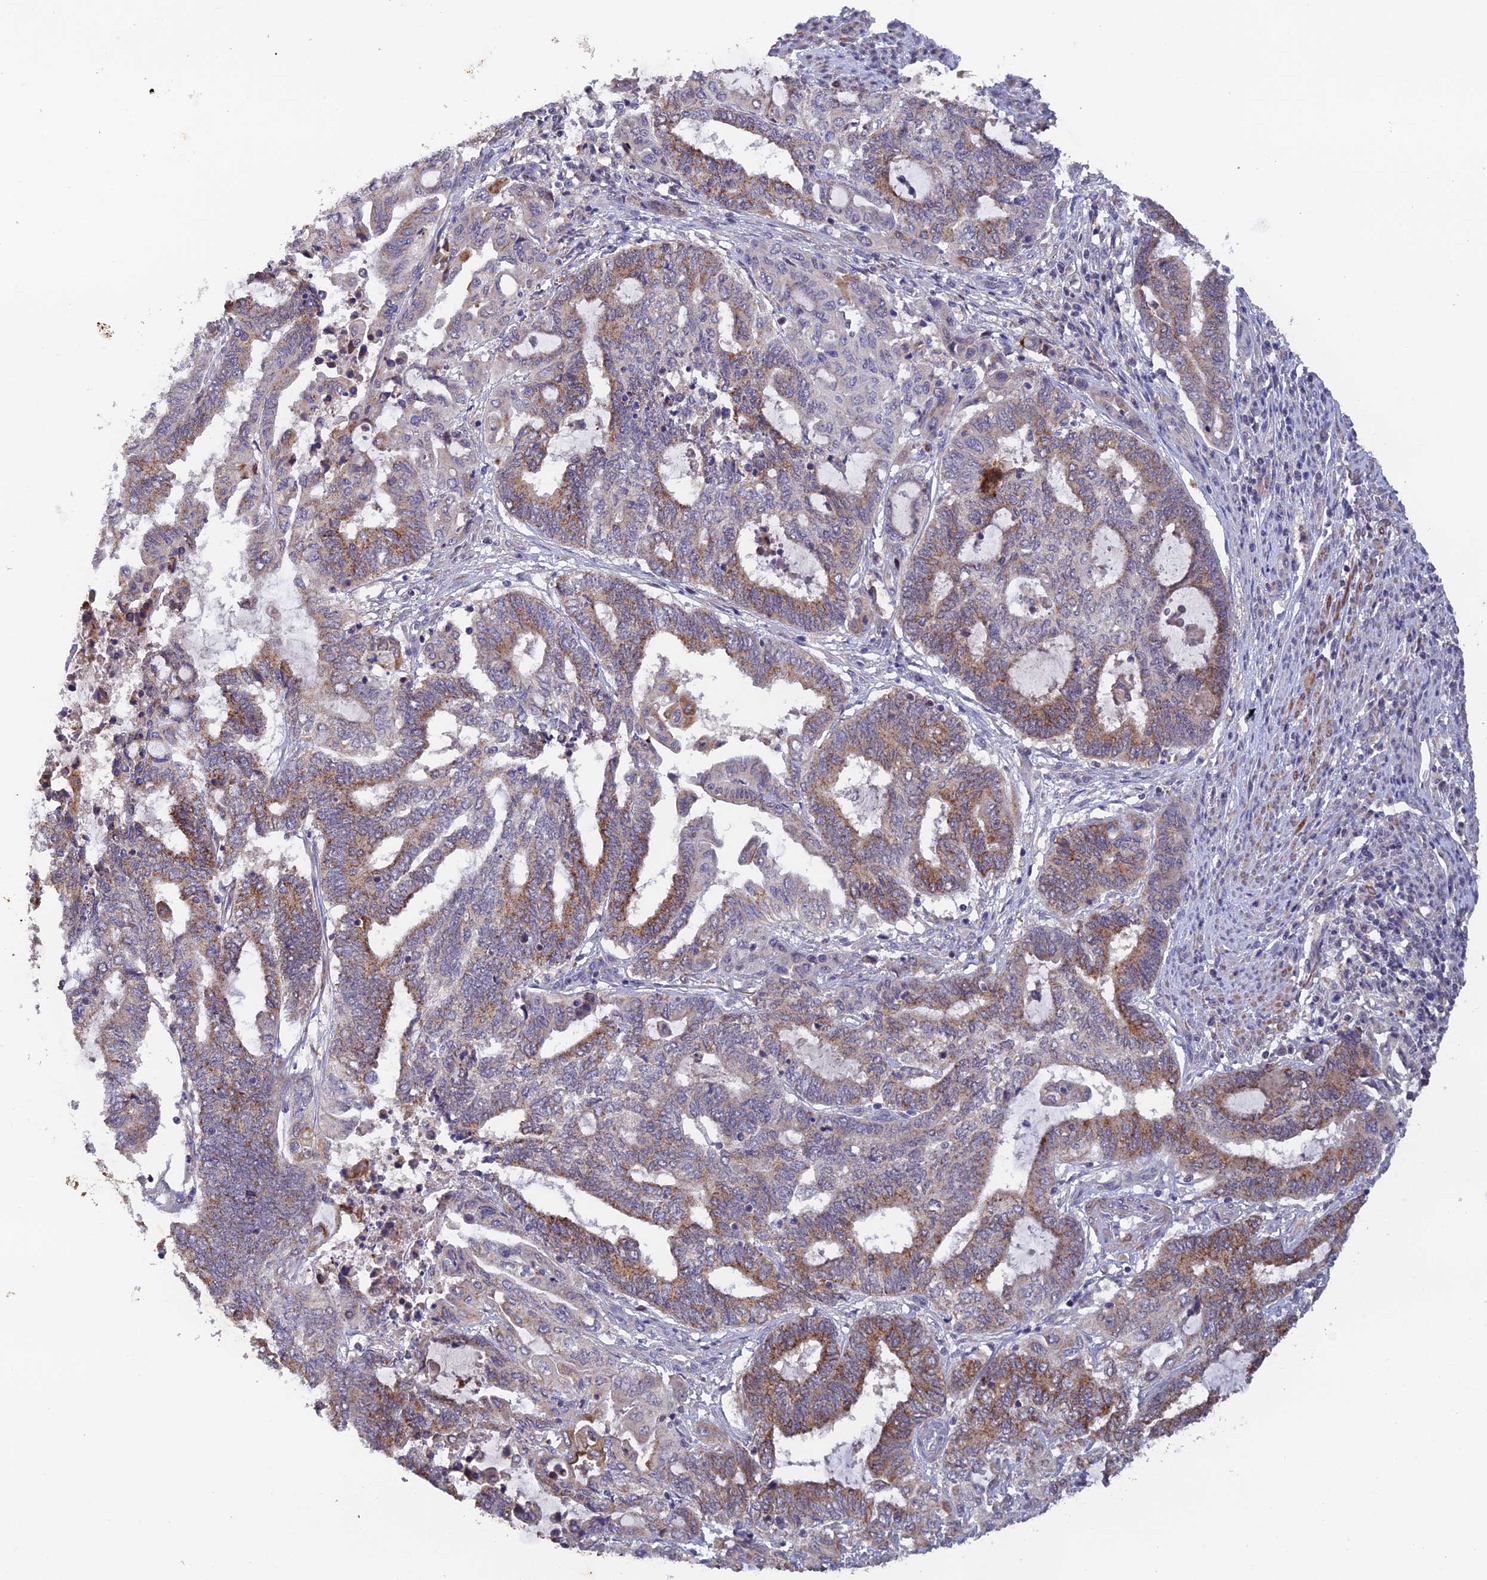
{"staining": {"intensity": "moderate", "quantity": "25%-75%", "location": "cytoplasmic/membranous"}, "tissue": "endometrial cancer", "cell_type": "Tumor cells", "image_type": "cancer", "snomed": [{"axis": "morphology", "description": "Adenocarcinoma, NOS"}, {"axis": "topography", "description": "Uterus"}, {"axis": "topography", "description": "Endometrium"}], "caption": "Endometrial cancer stained with DAB (3,3'-diaminobenzidine) immunohistochemistry exhibits medium levels of moderate cytoplasmic/membranous expression in about 25%-75% of tumor cells.", "gene": "CWH43", "patient": {"sex": "female", "age": 70}}